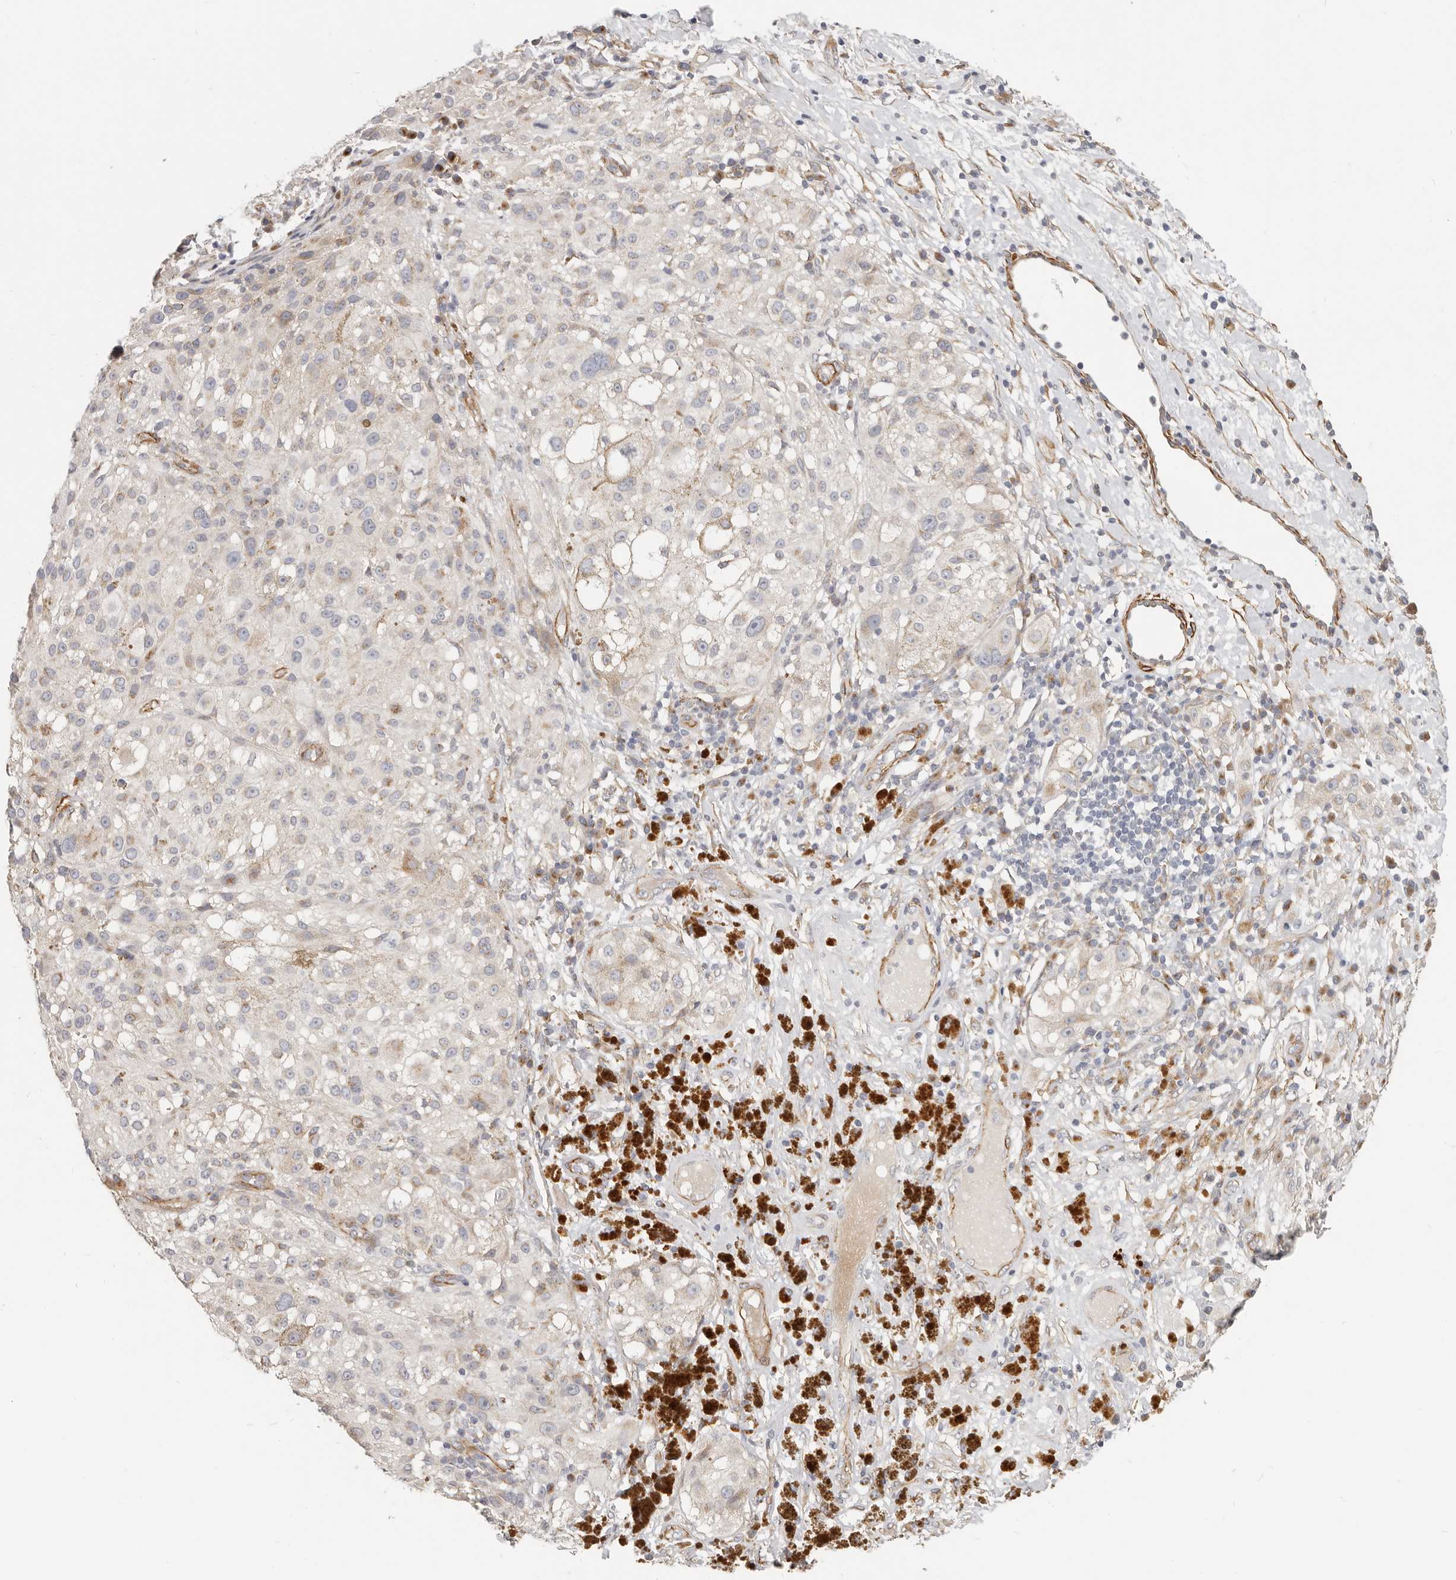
{"staining": {"intensity": "weak", "quantity": "25%-75%", "location": "cytoplasmic/membranous"}, "tissue": "melanoma", "cell_type": "Tumor cells", "image_type": "cancer", "snomed": [{"axis": "morphology", "description": "Necrosis, NOS"}, {"axis": "morphology", "description": "Malignant melanoma, NOS"}, {"axis": "topography", "description": "Skin"}], "caption": "Immunohistochemical staining of malignant melanoma displays weak cytoplasmic/membranous protein staining in about 25%-75% of tumor cells. Using DAB (3,3'-diaminobenzidine) (brown) and hematoxylin (blue) stains, captured at high magnification using brightfield microscopy.", "gene": "RABAC1", "patient": {"sex": "female", "age": 87}}